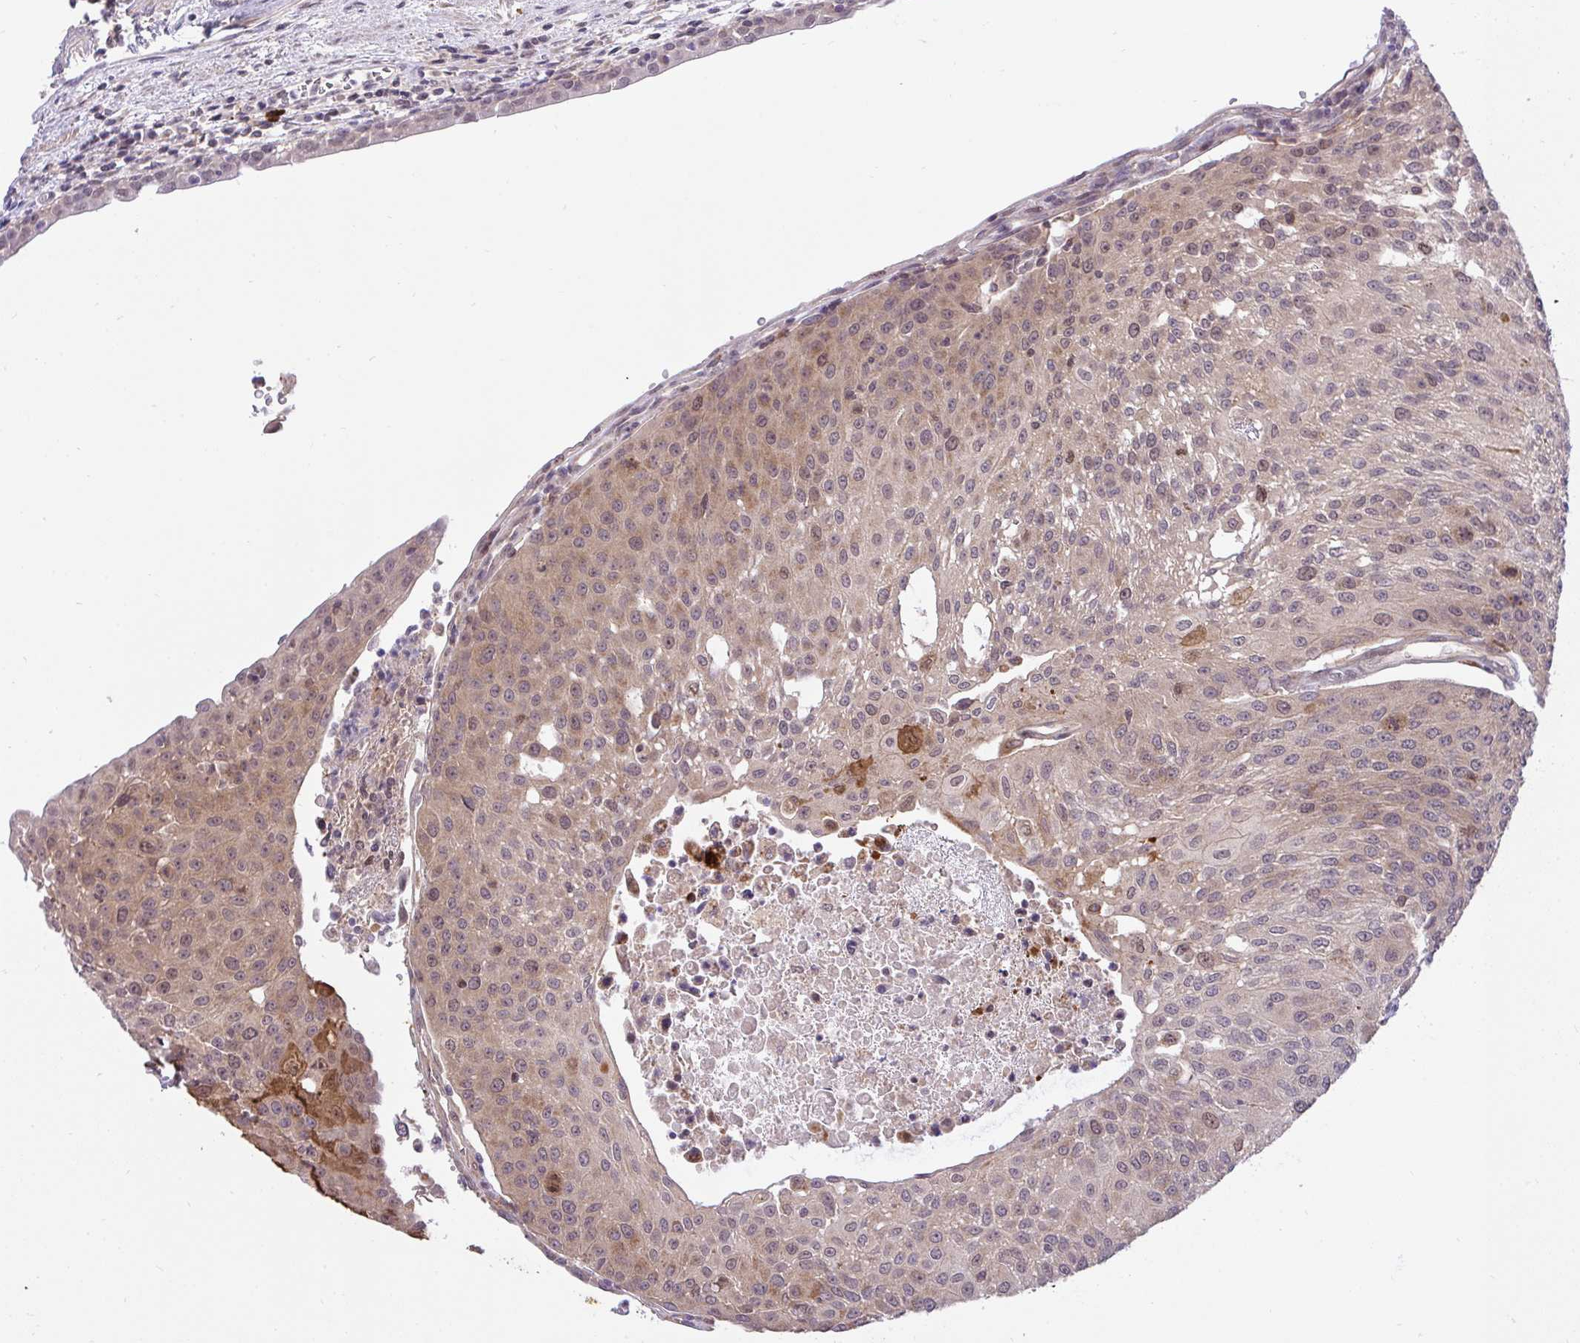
{"staining": {"intensity": "weak", "quantity": ">75%", "location": "cytoplasmic/membranous"}, "tissue": "urothelial cancer", "cell_type": "Tumor cells", "image_type": "cancer", "snomed": [{"axis": "morphology", "description": "Urothelial carcinoma, High grade"}, {"axis": "topography", "description": "Urinary bladder"}], "caption": "The micrograph shows staining of high-grade urothelial carcinoma, revealing weak cytoplasmic/membranous protein expression (brown color) within tumor cells.", "gene": "ERI1", "patient": {"sex": "female", "age": 85}}